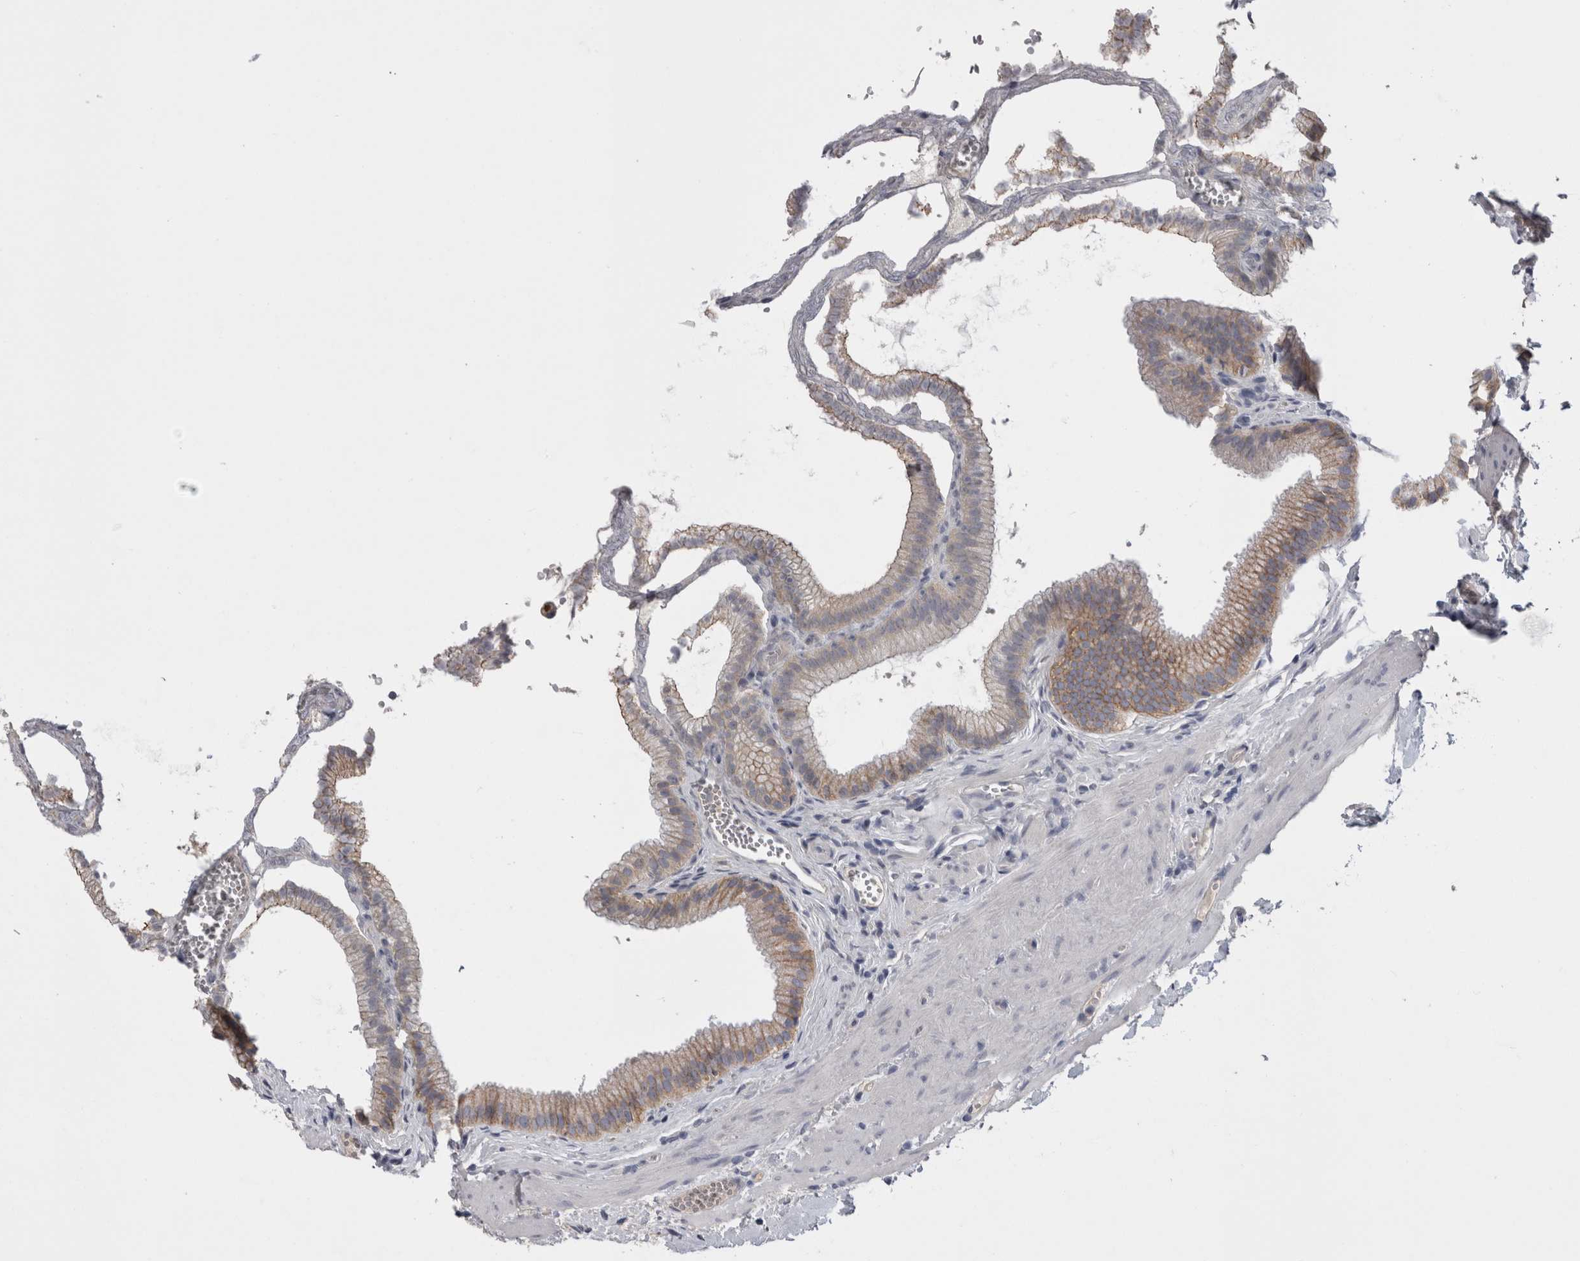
{"staining": {"intensity": "moderate", "quantity": ">75%", "location": "cytoplasmic/membranous"}, "tissue": "gallbladder", "cell_type": "Glandular cells", "image_type": "normal", "snomed": [{"axis": "morphology", "description": "Normal tissue, NOS"}, {"axis": "topography", "description": "Gallbladder"}], "caption": "A high-resolution photomicrograph shows IHC staining of unremarkable gallbladder, which demonstrates moderate cytoplasmic/membranous staining in approximately >75% of glandular cells.", "gene": "NECTIN2", "patient": {"sex": "male", "age": 38}}